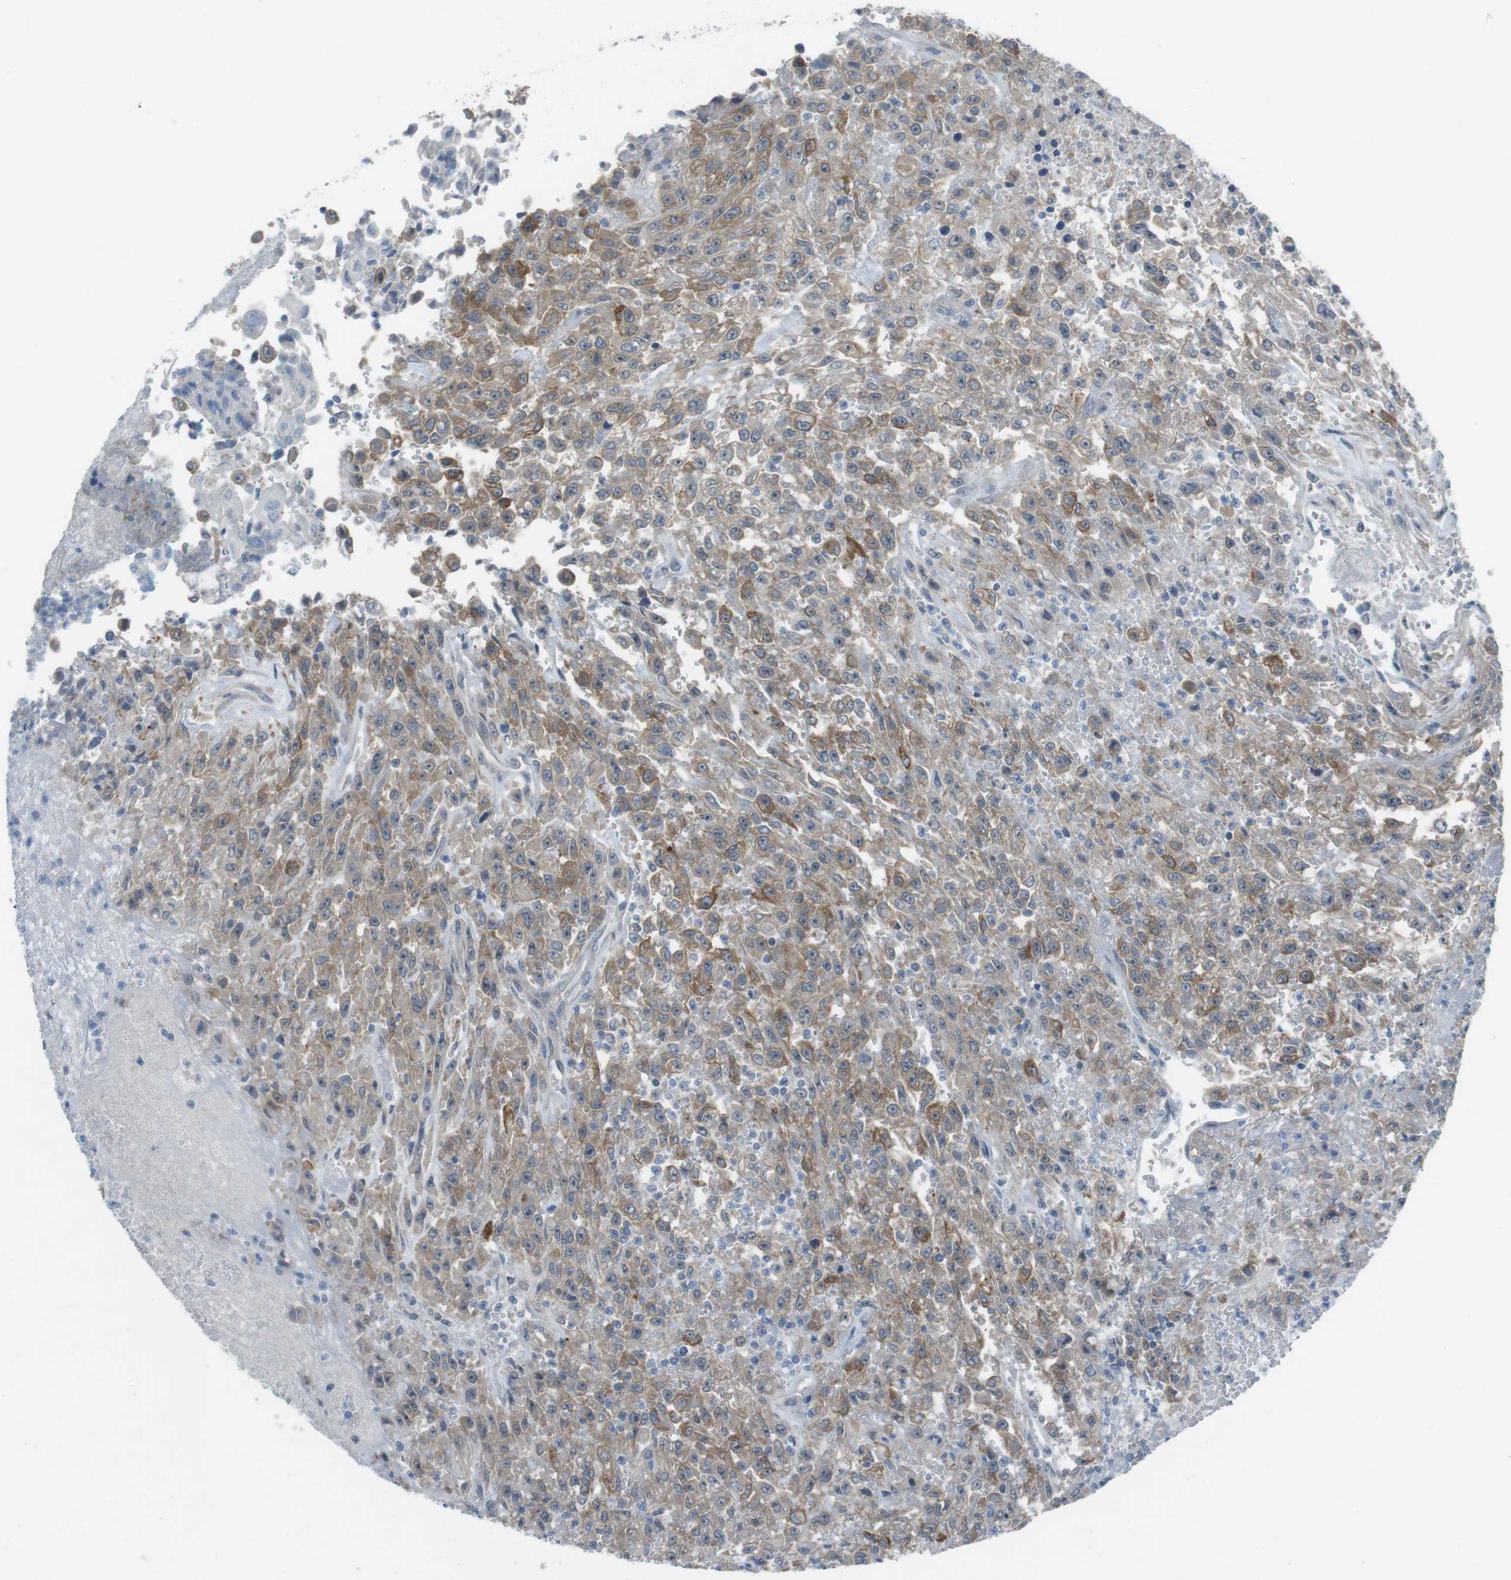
{"staining": {"intensity": "moderate", "quantity": "25%-75%", "location": "cytoplasmic/membranous"}, "tissue": "urothelial cancer", "cell_type": "Tumor cells", "image_type": "cancer", "snomed": [{"axis": "morphology", "description": "Urothelial carcinoma, High grade"}, {"axis": "topography", "description": "Urinary bladder"}], "caption": "Immunohistochemistry (IHC) photomicrograph of neoplastic tissue: human high-grade urothelial carcinoma stained using IHC shows medium levels of moderate protein expression localized specifically in the cytoplasmic/membranous of tumor cells, appearing as a cytoplasmic/membranous brown color.", "gene": "ANK2", "patient": {"sex": "male", "age": 46}}